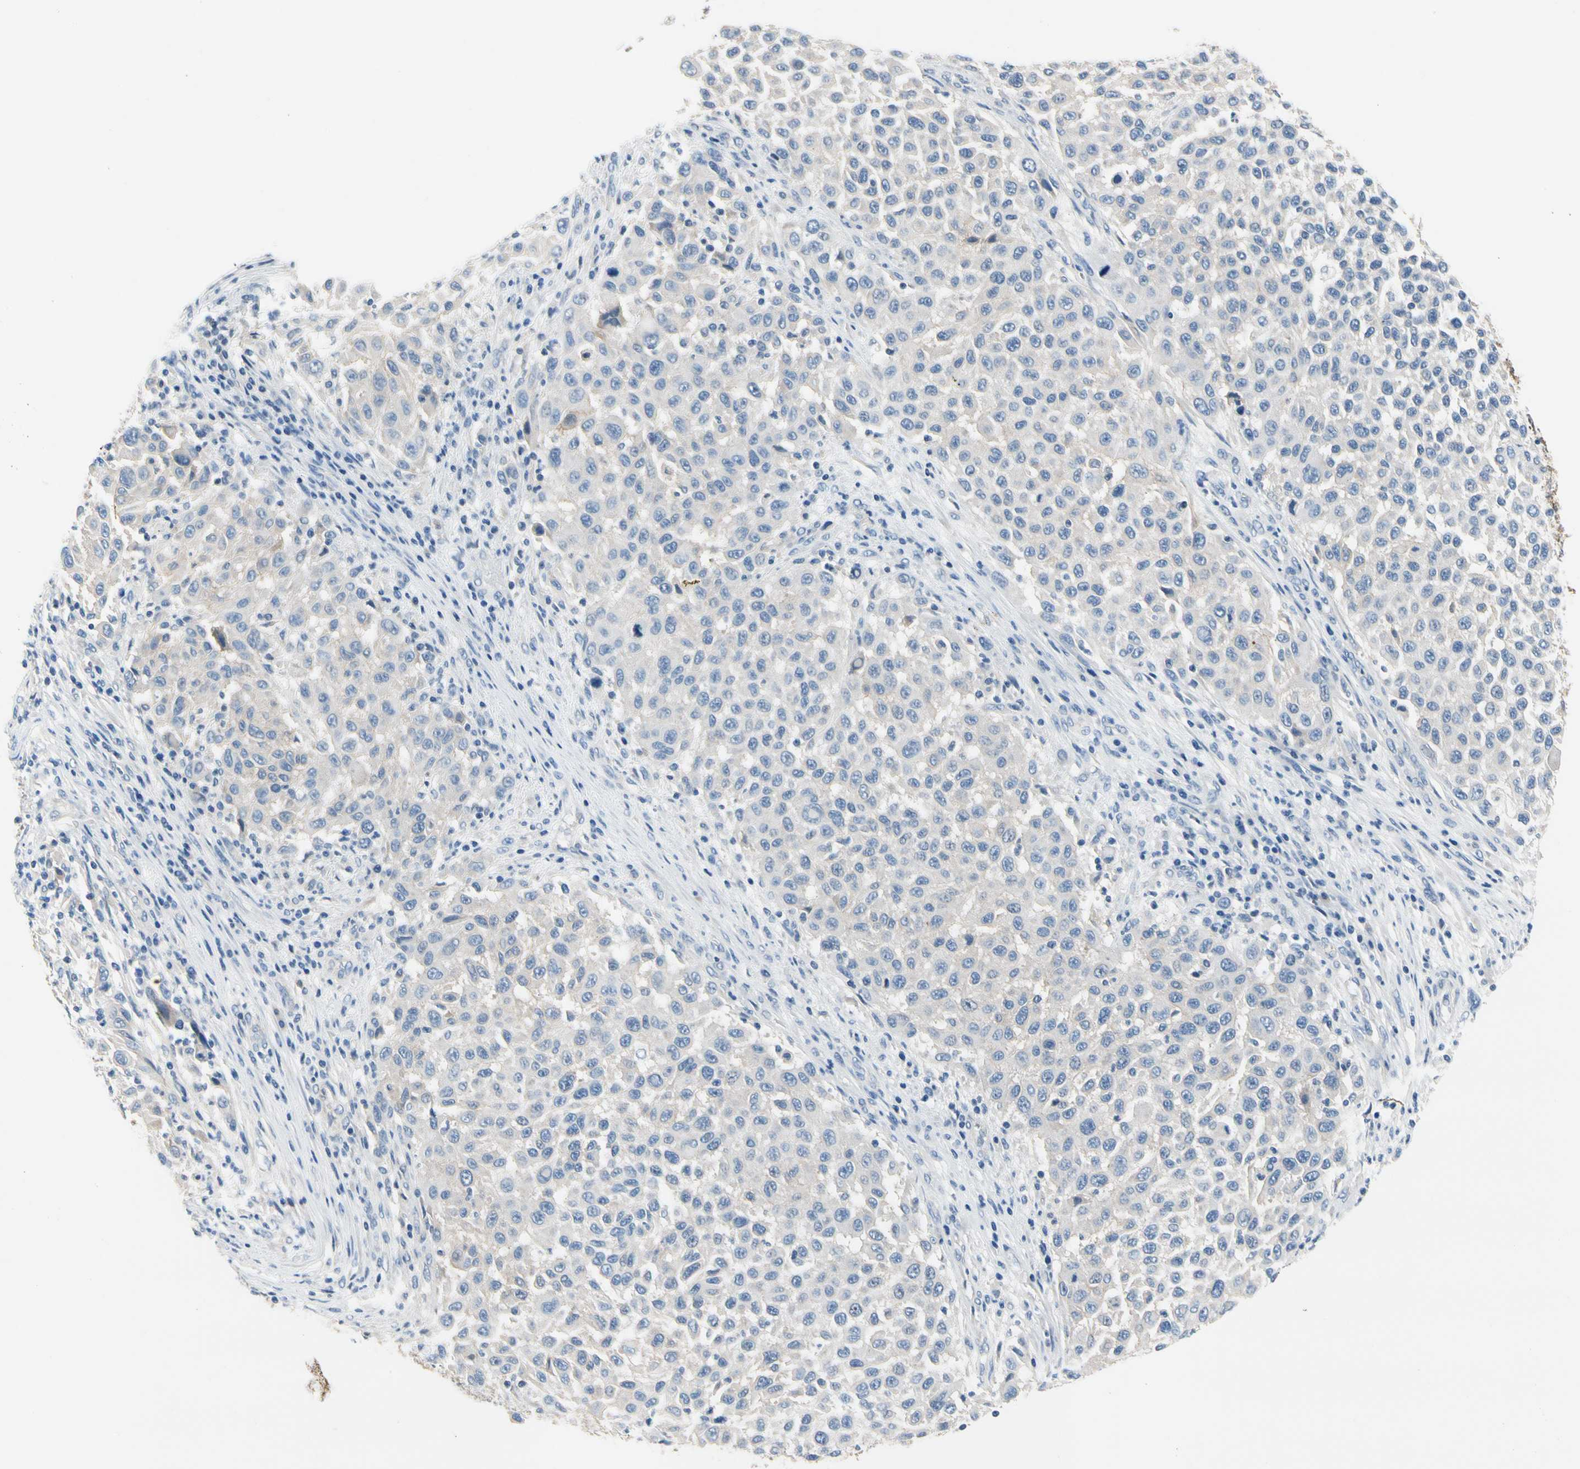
{"staining": {"intensity": "negative", "quantity": "none", "location": "none"}, "tissue": "melanoma", "cell_type": "Tumor cells", "image_type": "cancer", "snomed": [{"axis": "morphology", "description": "Malignant melanoma, Metastatic site"}, {"axis": "topography", "description": "Lymph node"}], "caption": "This is a micrograph of IHC staining of malignant melanoma (metastatic site), which shows no expression in tumor cells. (Brightfield microscopy of DAB (3,3'-diaminobenzidine) immunohistochemistry at high magnification).", "gene": "CA14", "patient": {"sex": "male", "age": 61}}